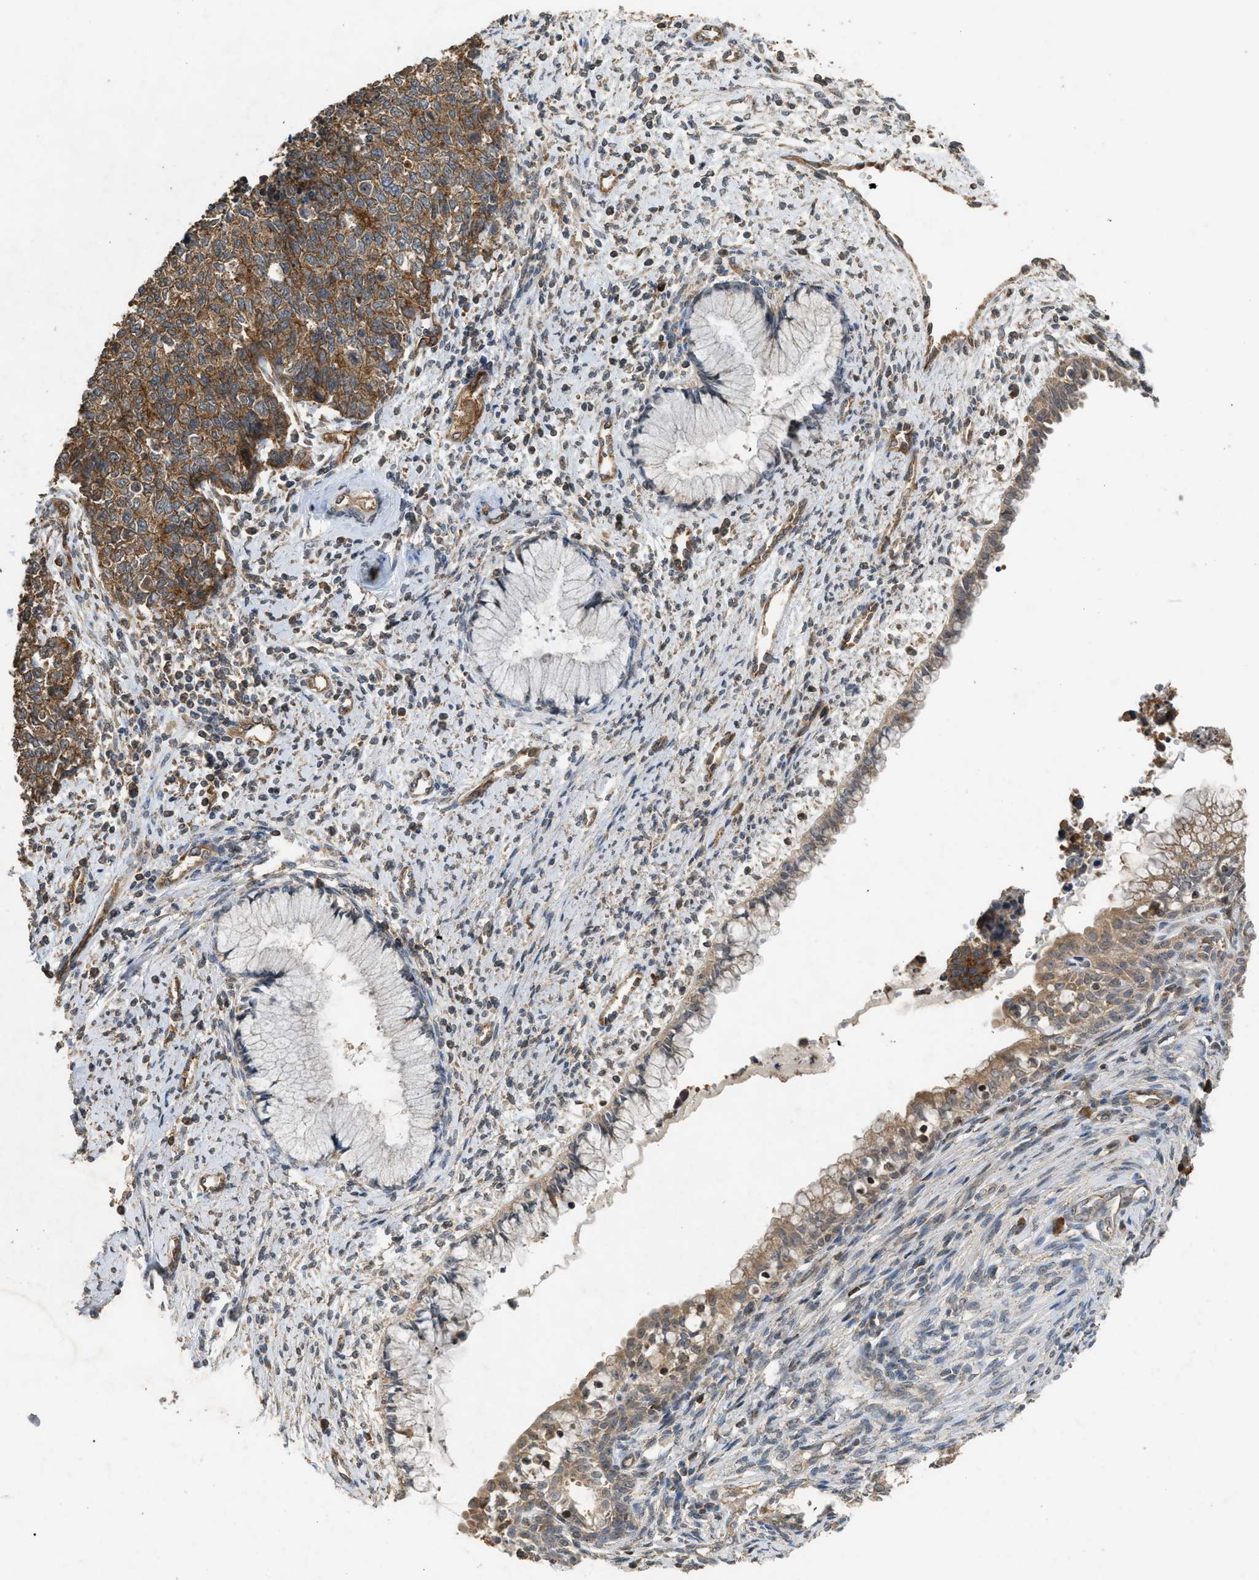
{"staining": {"intensity": "moderate", "quantity": ">75%", "location": "cytoplasmic/membranous"}, "tissue": "cervical cancer", "cell_type": "Tumor cells", "image_type": "cancer", "snomed": [{"axis": "morphology", "description": "Squamous cell carcinoma, NOS"}, {"axis": "topography", "description": "Cervix"}], "caption": "IHC of cervical cancer demonstrates medium levels of moderate cytoplasmic/membranous positivity in approximately >75% of tumor cells. The staining is performed using DAB brown chromogen to label protein expression. The nuclei are counter-stained blue using hematoxylin.", "gene": "HIP1R", "patient": {"sex": "female", "age": 63}}